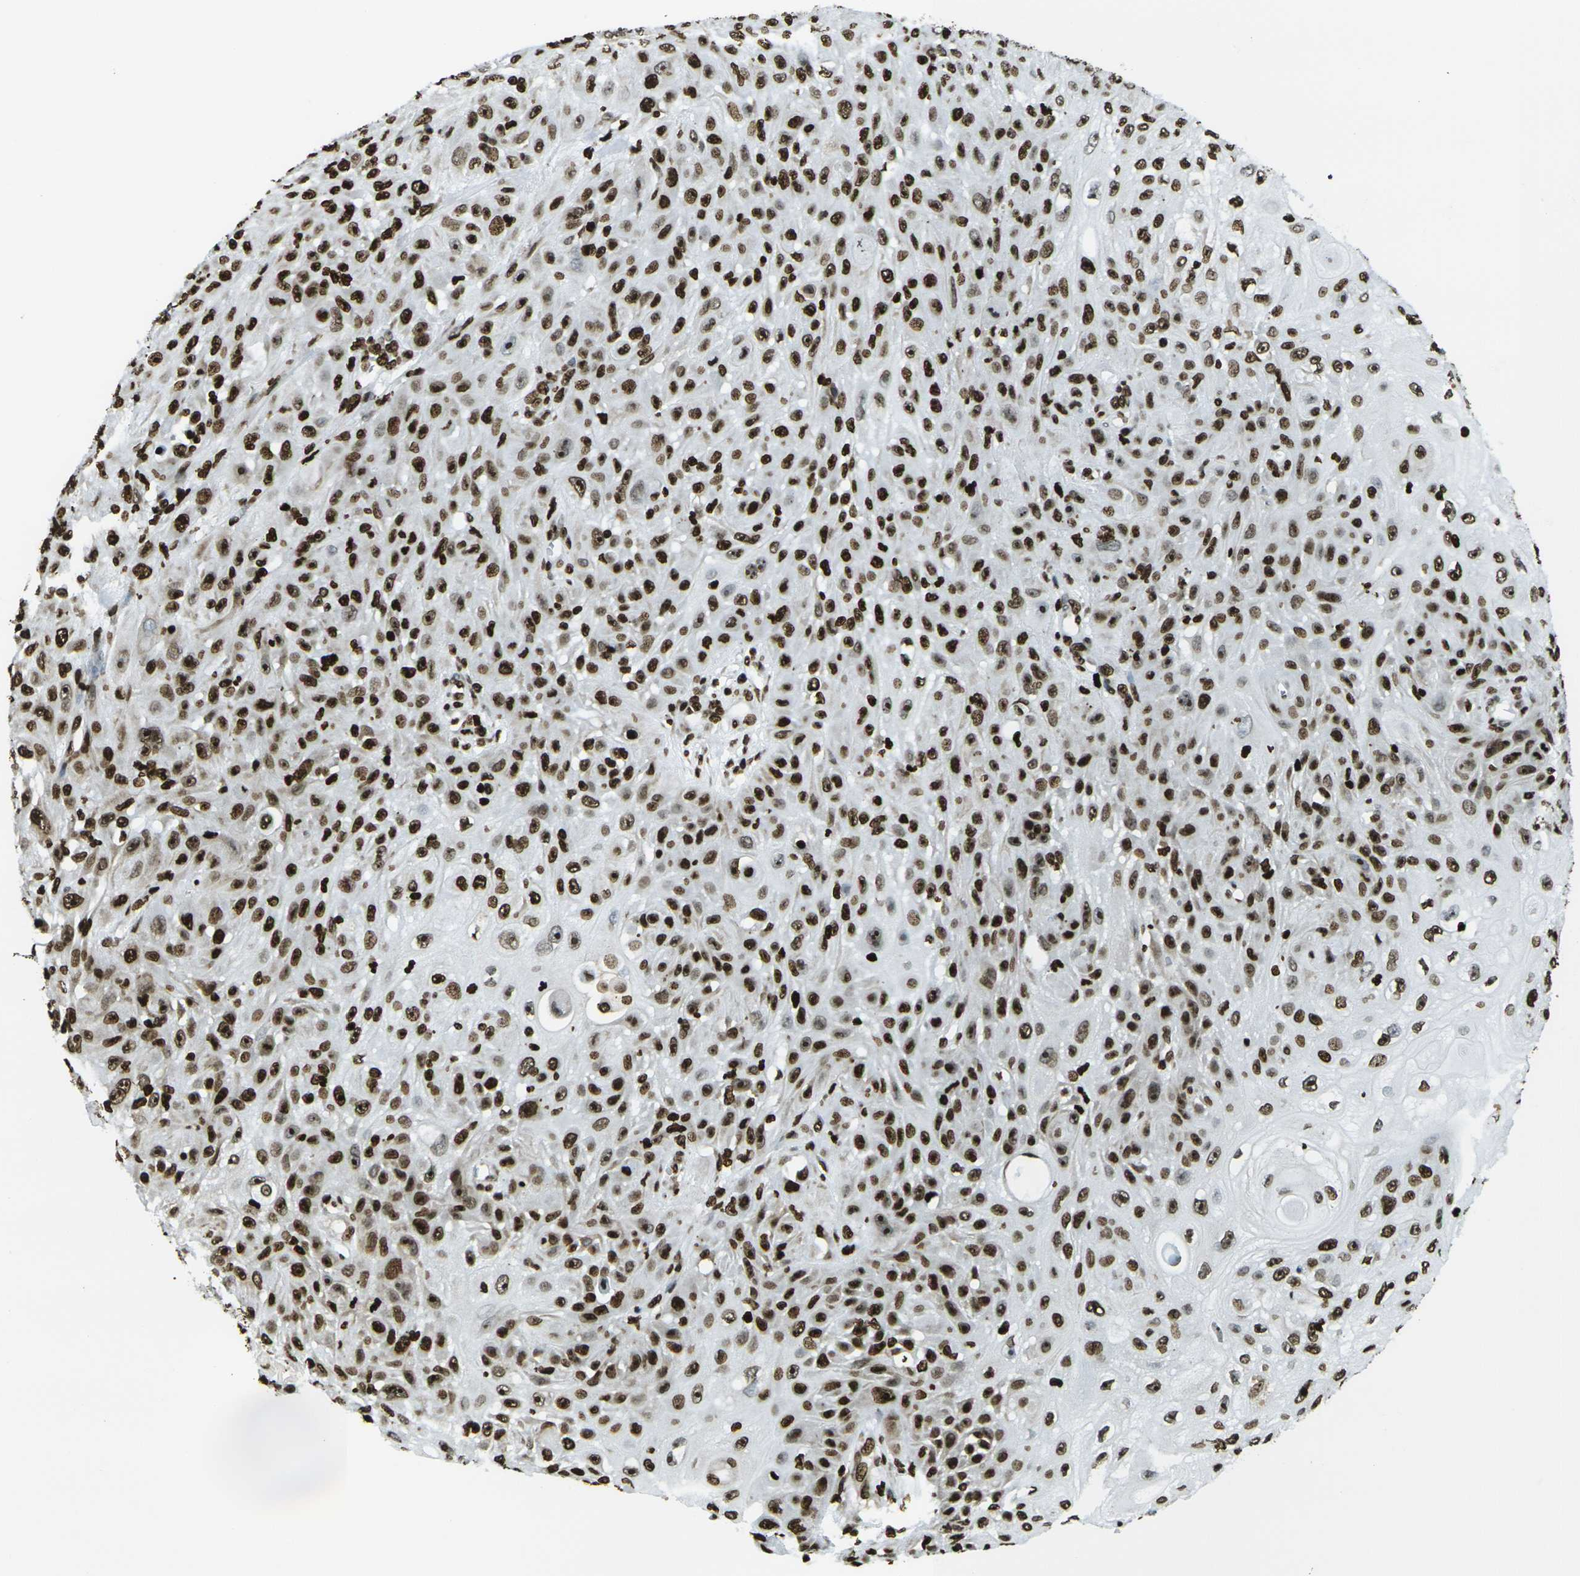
{"staining": {"intensity": "strong", "quantity": ">75%", "location": "nuclear"}, "tissue": "skin cancer", "cell_type": "Tumor cells", "image_type": "cancer", "snomed": [{"axis": "morphology", "description": "Squamous cell carcinoma, NOS"}, {"axis": "topography", "description": "Skin"}], "caption": "Brown immunohistochemical staining in human skin cancer shows strong nuclear staining in approximately >75% of tumor cells.", "gene": "H1-2", "patient": {"sex": "male", "age": 75}}